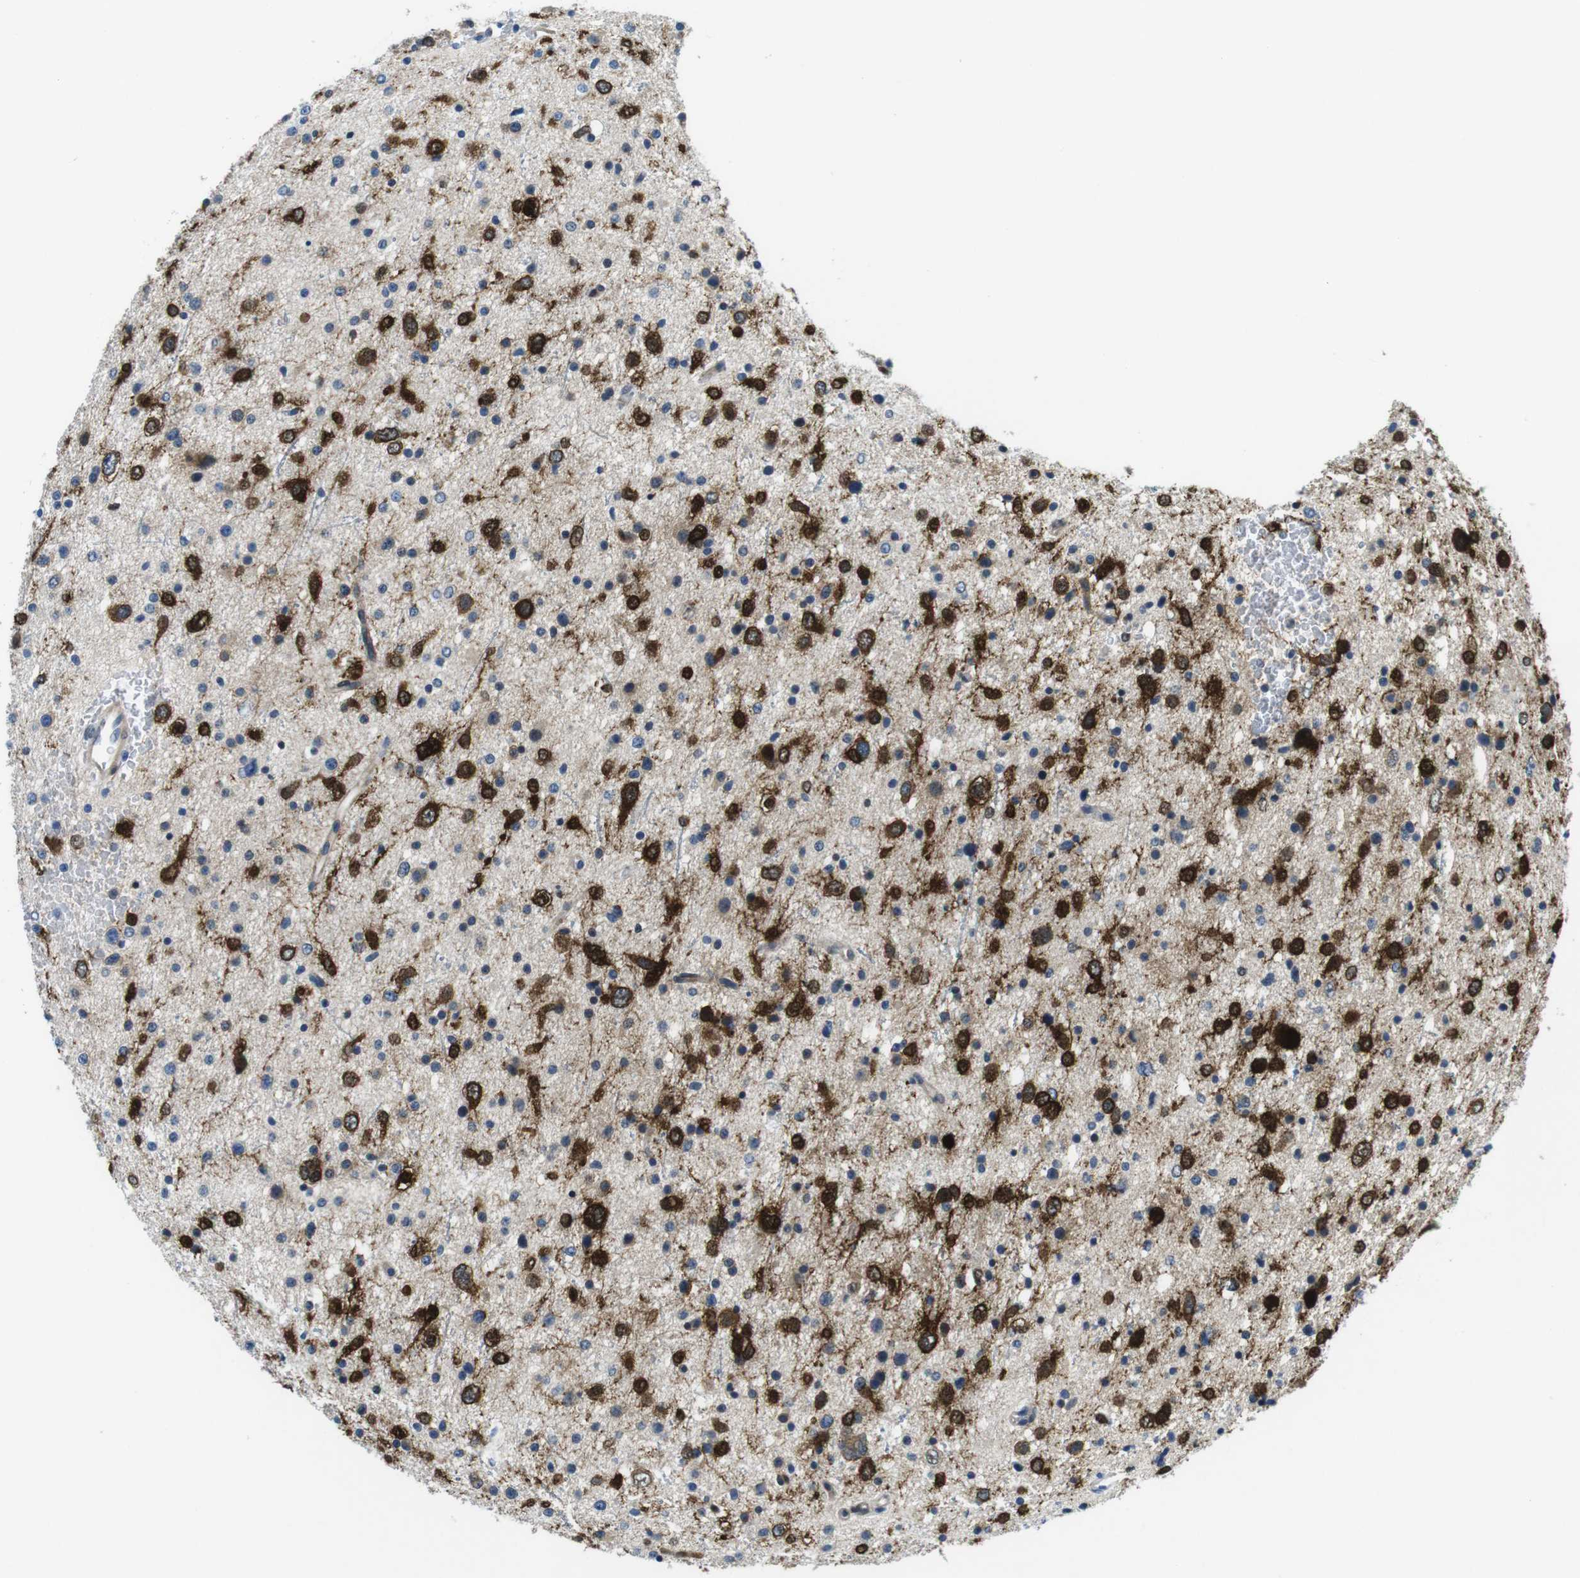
{"staining": {"intensity": "strong", "quantity": "25%-75%", "location": "cytoplasmic/membranous"}, "tissue": "glioma", "cell_type": "Tumor cells", "image_type": "cancer", "snomed": [{"axis": "morphology", "description": "Glioma, malignant, Low grade"}, {"axis": "topography", "description": "Brain"}], "caption": "Protein expression analysis of glioma displays strong cytoplasmic/membranous expression in approximately 25%-75% of tumor cells.", "gene": "PHLDA1", "patient": {"sex": "female", "age": 37}}